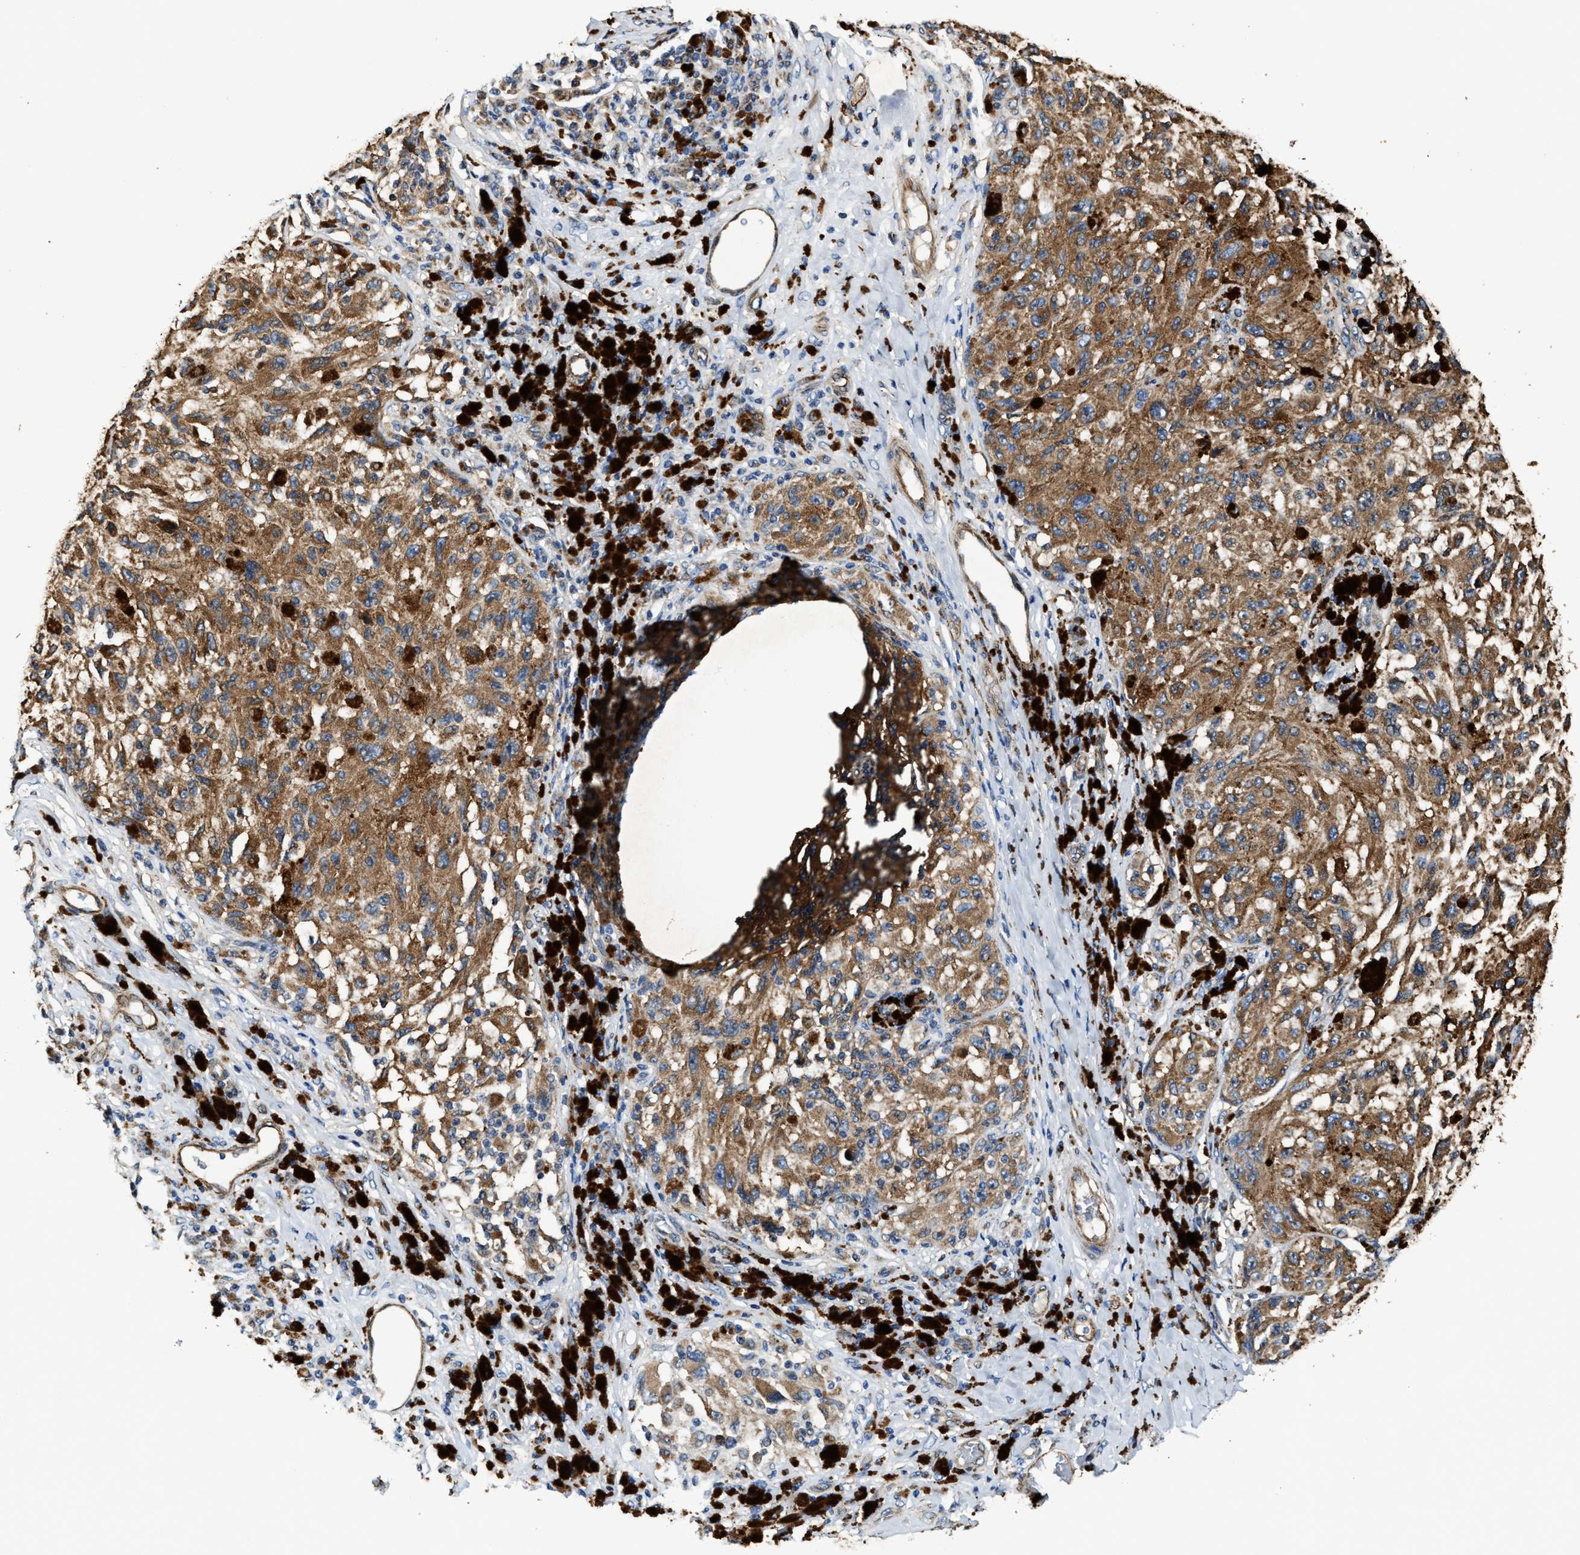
{"staining": {"intensity": "moderate", "quantity": ">75%", "location": "cytoplasmic/membranous"}, "tissue": "melanoma", "cell_type": "Tumor cells", "image_type": "cancer", "snomed": [{"axis": "morphology", "description": "Malignant melanoma, NOS"}, {"axis": "topography", "description": "Skin"}], "caption": "Melanoma stained with DAB immunohistochemistry (IHC) demonstrates medium levels of moderate cytoplasmic/membranous staining in approximately >75% of tumor cells.", "gene": "GFRA3", "patient": {"sex": "female", "age": 73}}